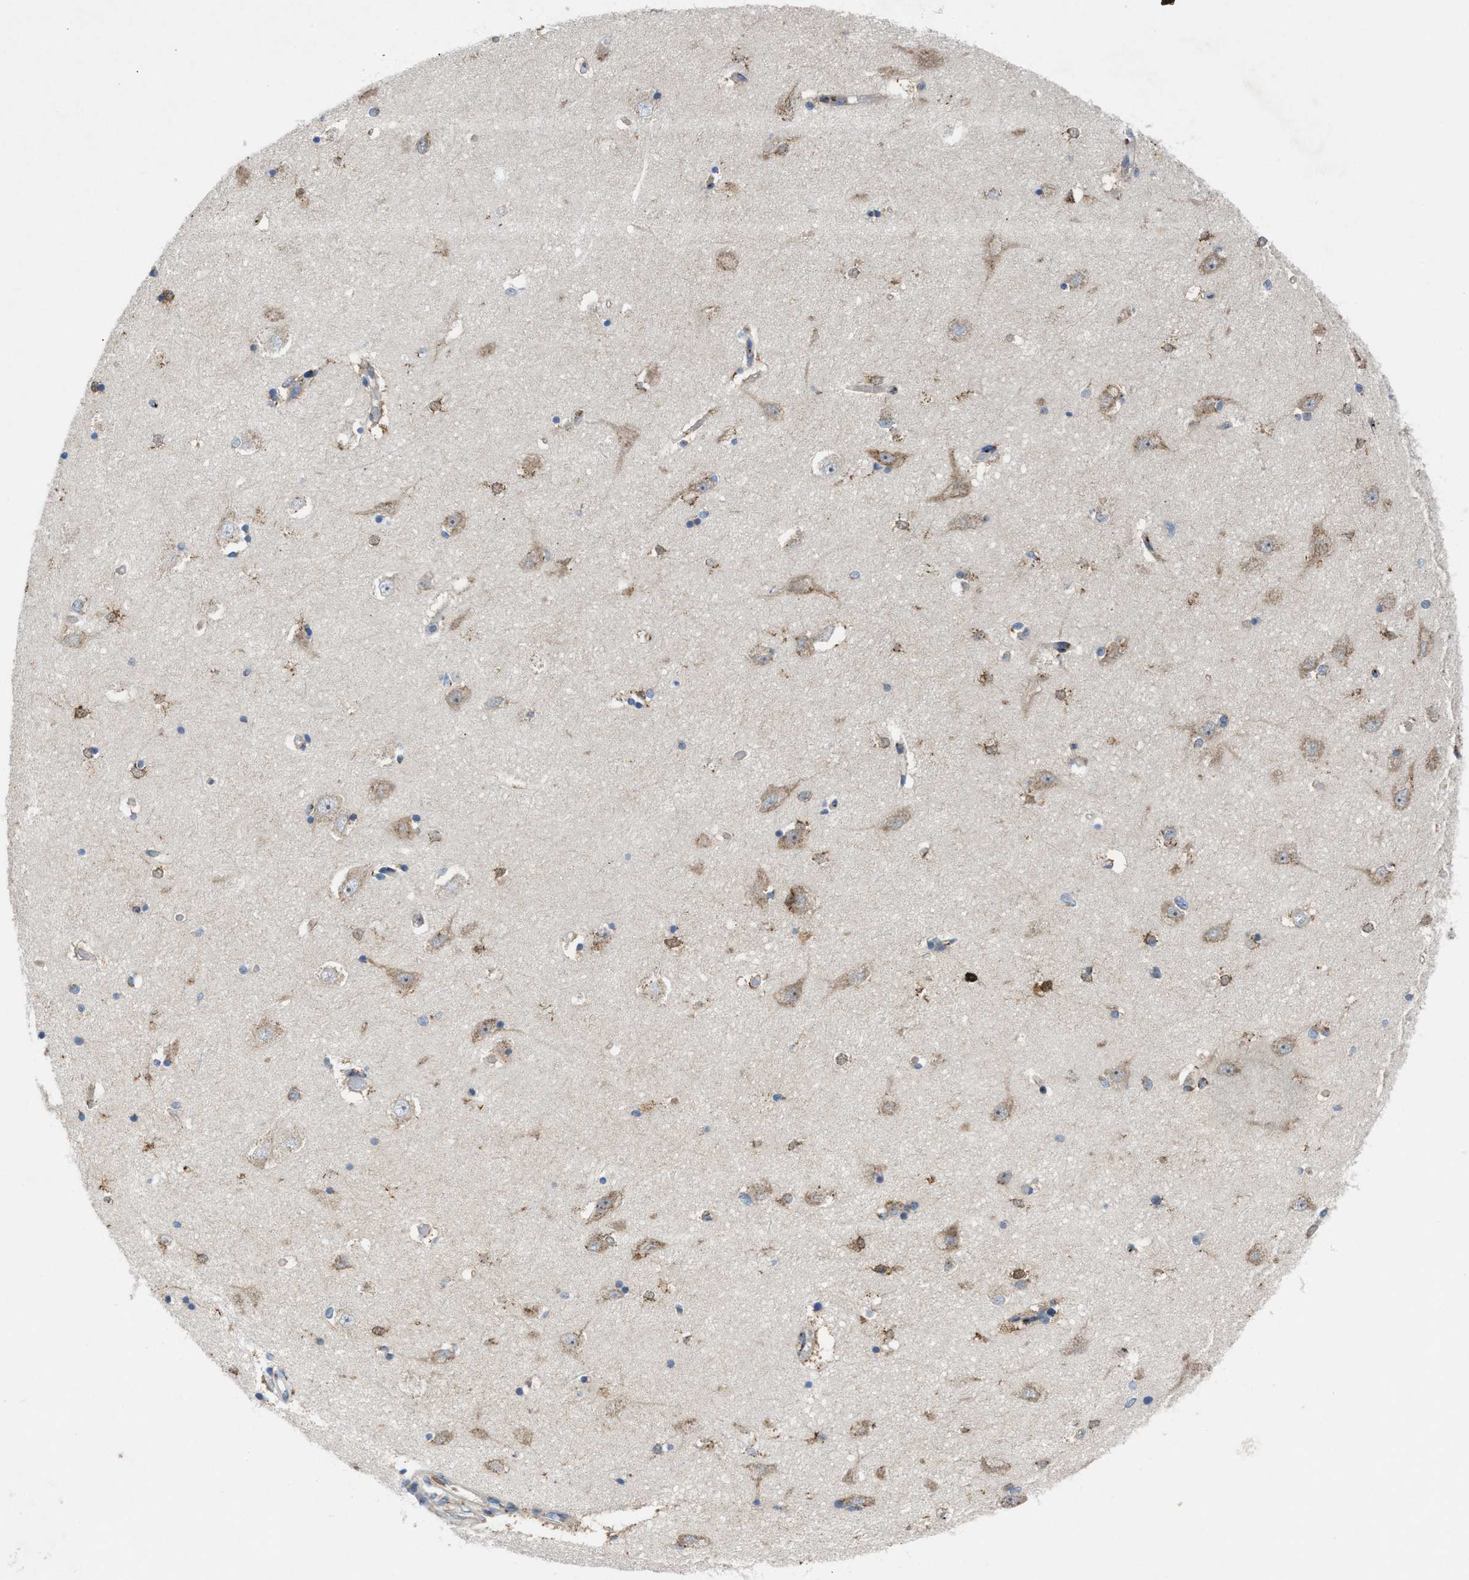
{"staining": {"intensity": "moderate", "quantity": "<25%", "location": "cytoplasmic/membranous"}, "tissue": "hippocampus", "cell_type": "Glial cells", "image_type": "normal", "snomed": [{"axis": "morphology", "description": "Normal tissue, NOS"}, {"axis": "topography", "description": "Hippocampus"}], "caption": "Hippocampus stained for a protein (brown) exhibits moderate cytoplasmic/membranous positive positivity in about <25% of glial cells.", "gene": "SLC38A10", "patient": {"sex": "male", "age": 45}}